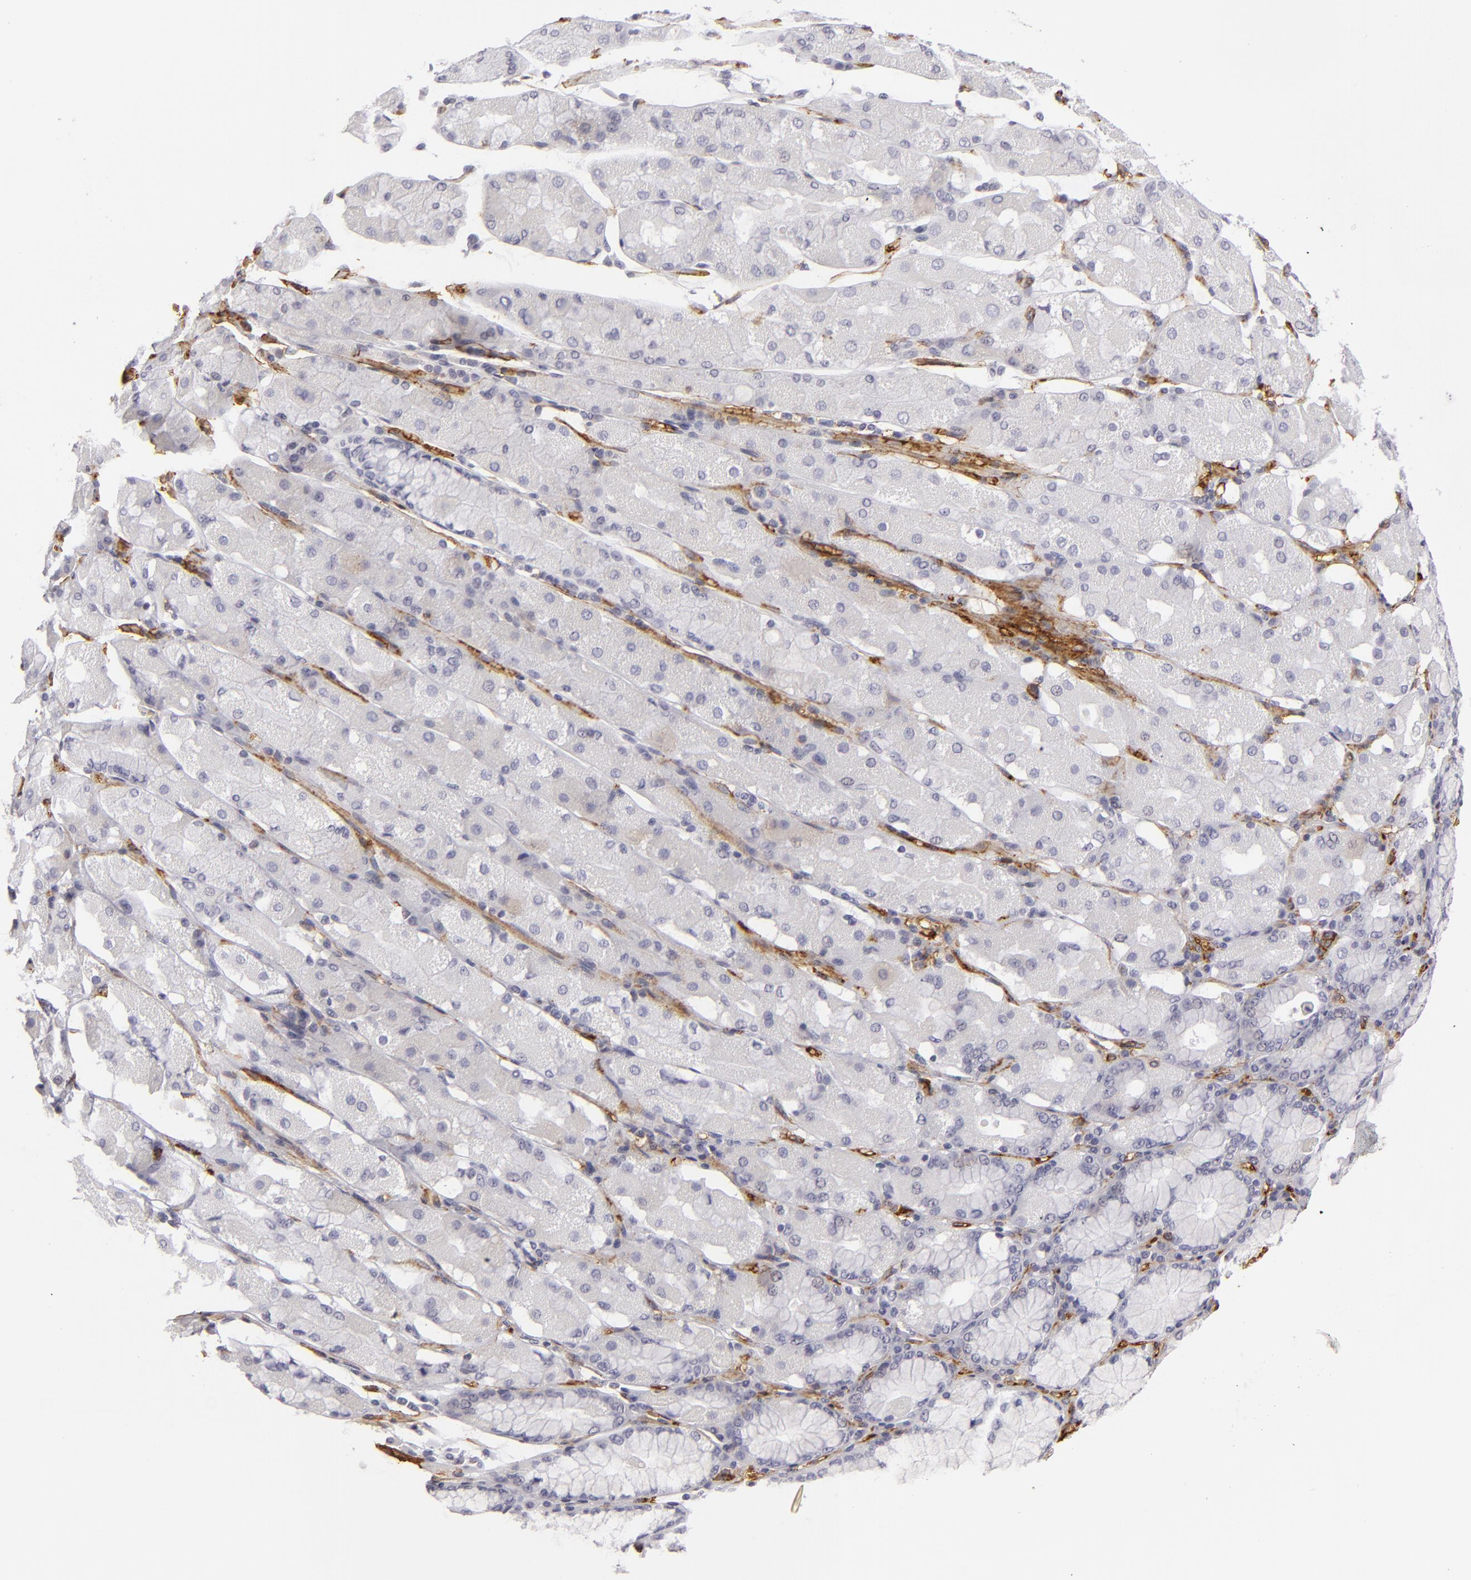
{"staining": {"intensity": "negative", "quantity": "none", "location": "none"}, "tissue": "stomach cancer", "cell_type": "Tumor cells", "image_type": "cancer", "snomed": [{"axis": "morphology", "description": "Adenocarcinoma, NOS"}, {"axis": "topography", "description": "Stomach, upper"}], "caption": "Immunohistochemistry of human stomach cancer (adenocarcinoma) displays no expression in tumor cells.", "gene": "MCAM", "patient": {"sex": "male", "age": 71}}